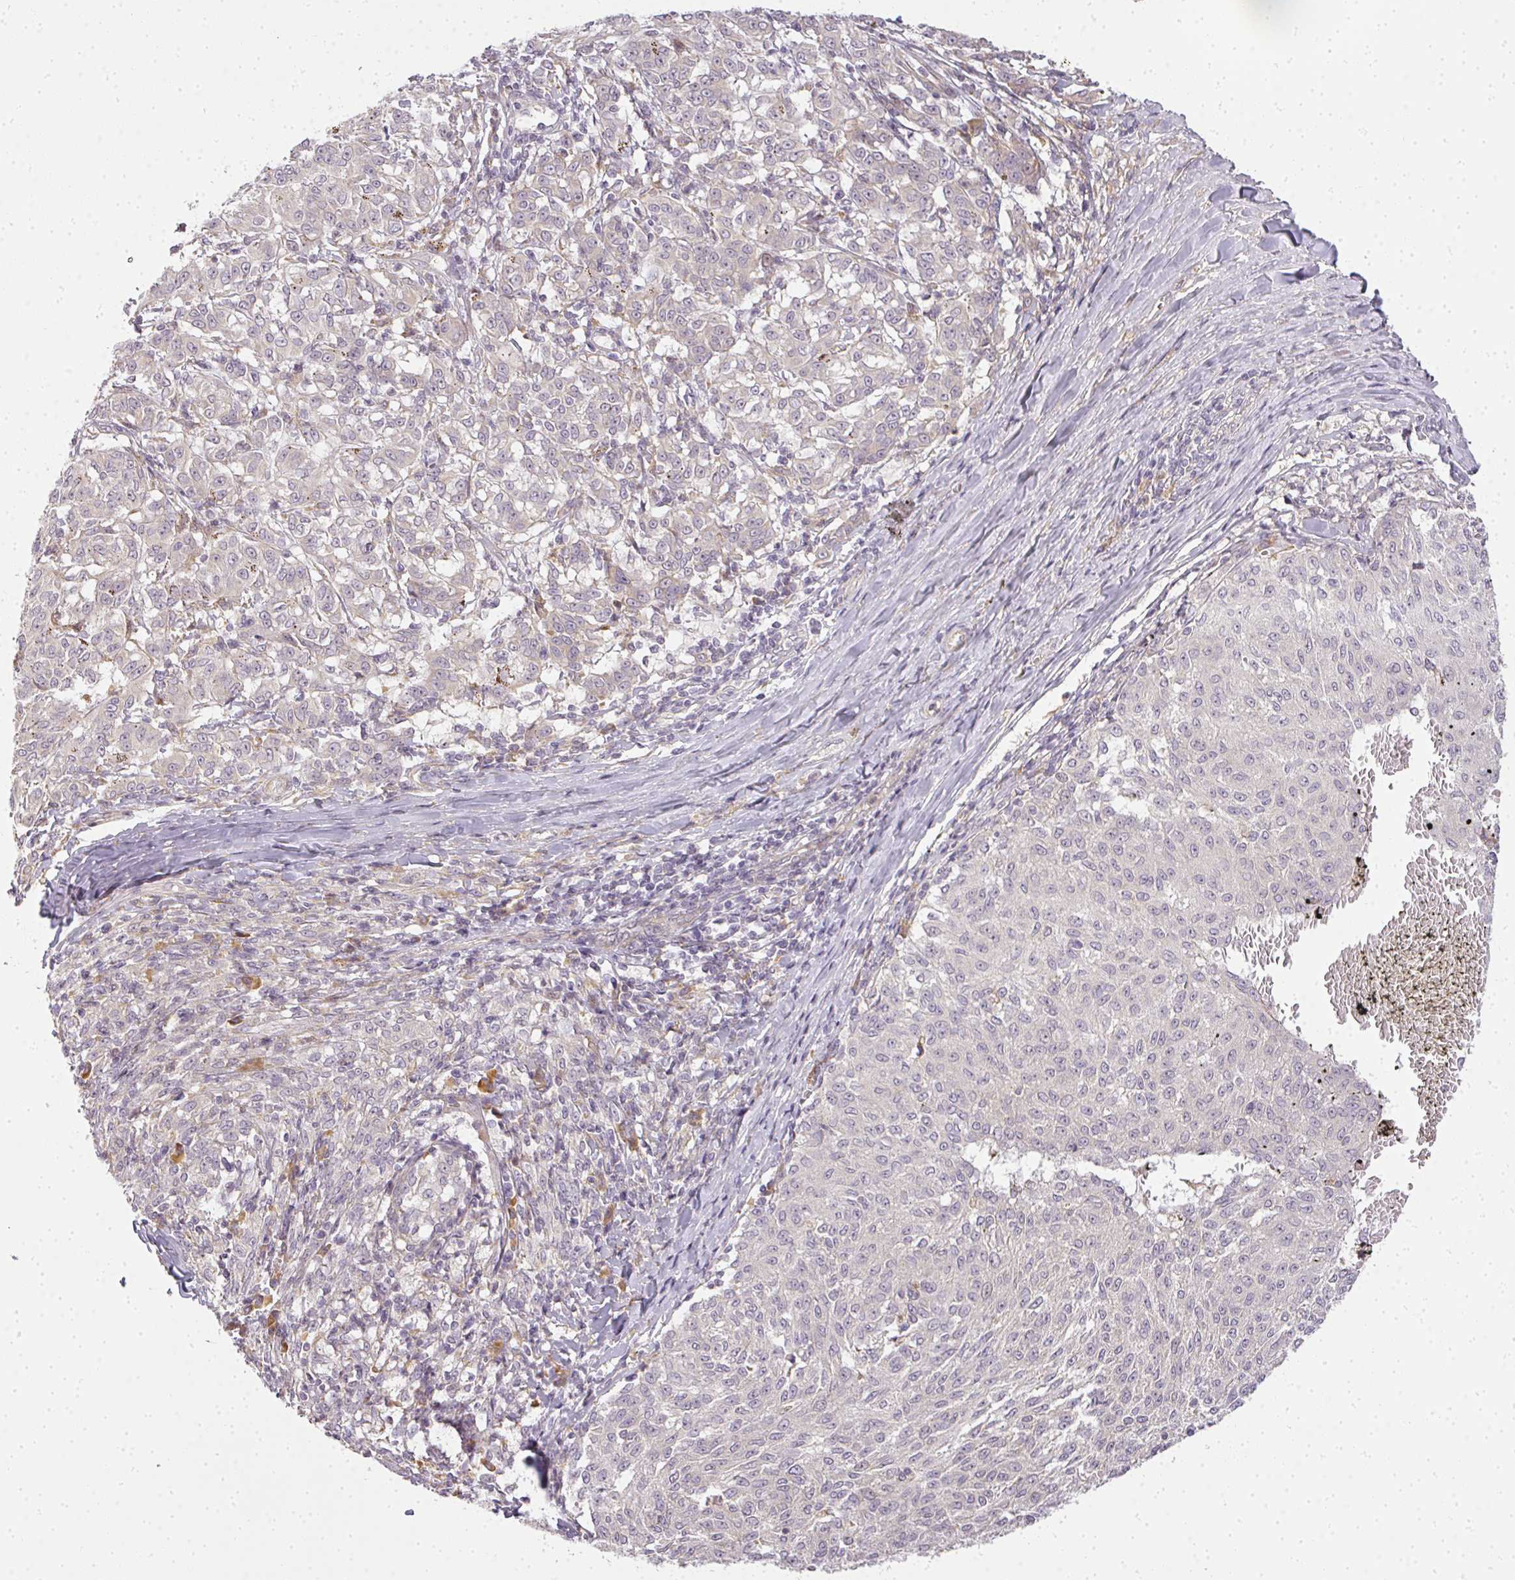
{"staining": {"intensity": "negative", "quantity": "none", "location": "none"}, "tissue": "melanoma", "cell_type": "Tumor cells", "image_type": "cancer", "snomed": [{"axis": "morphology", "description": "Malignant melanoma, NOS"}, {"axis": "topography", "description": "Skin"}], "caption": "IHC photomicrograph of melanoma stained for a protein (brown), which displays no positivity in tumor cells.", "gene": "MED19", "patient": {"sex": "female", "age": 72}}